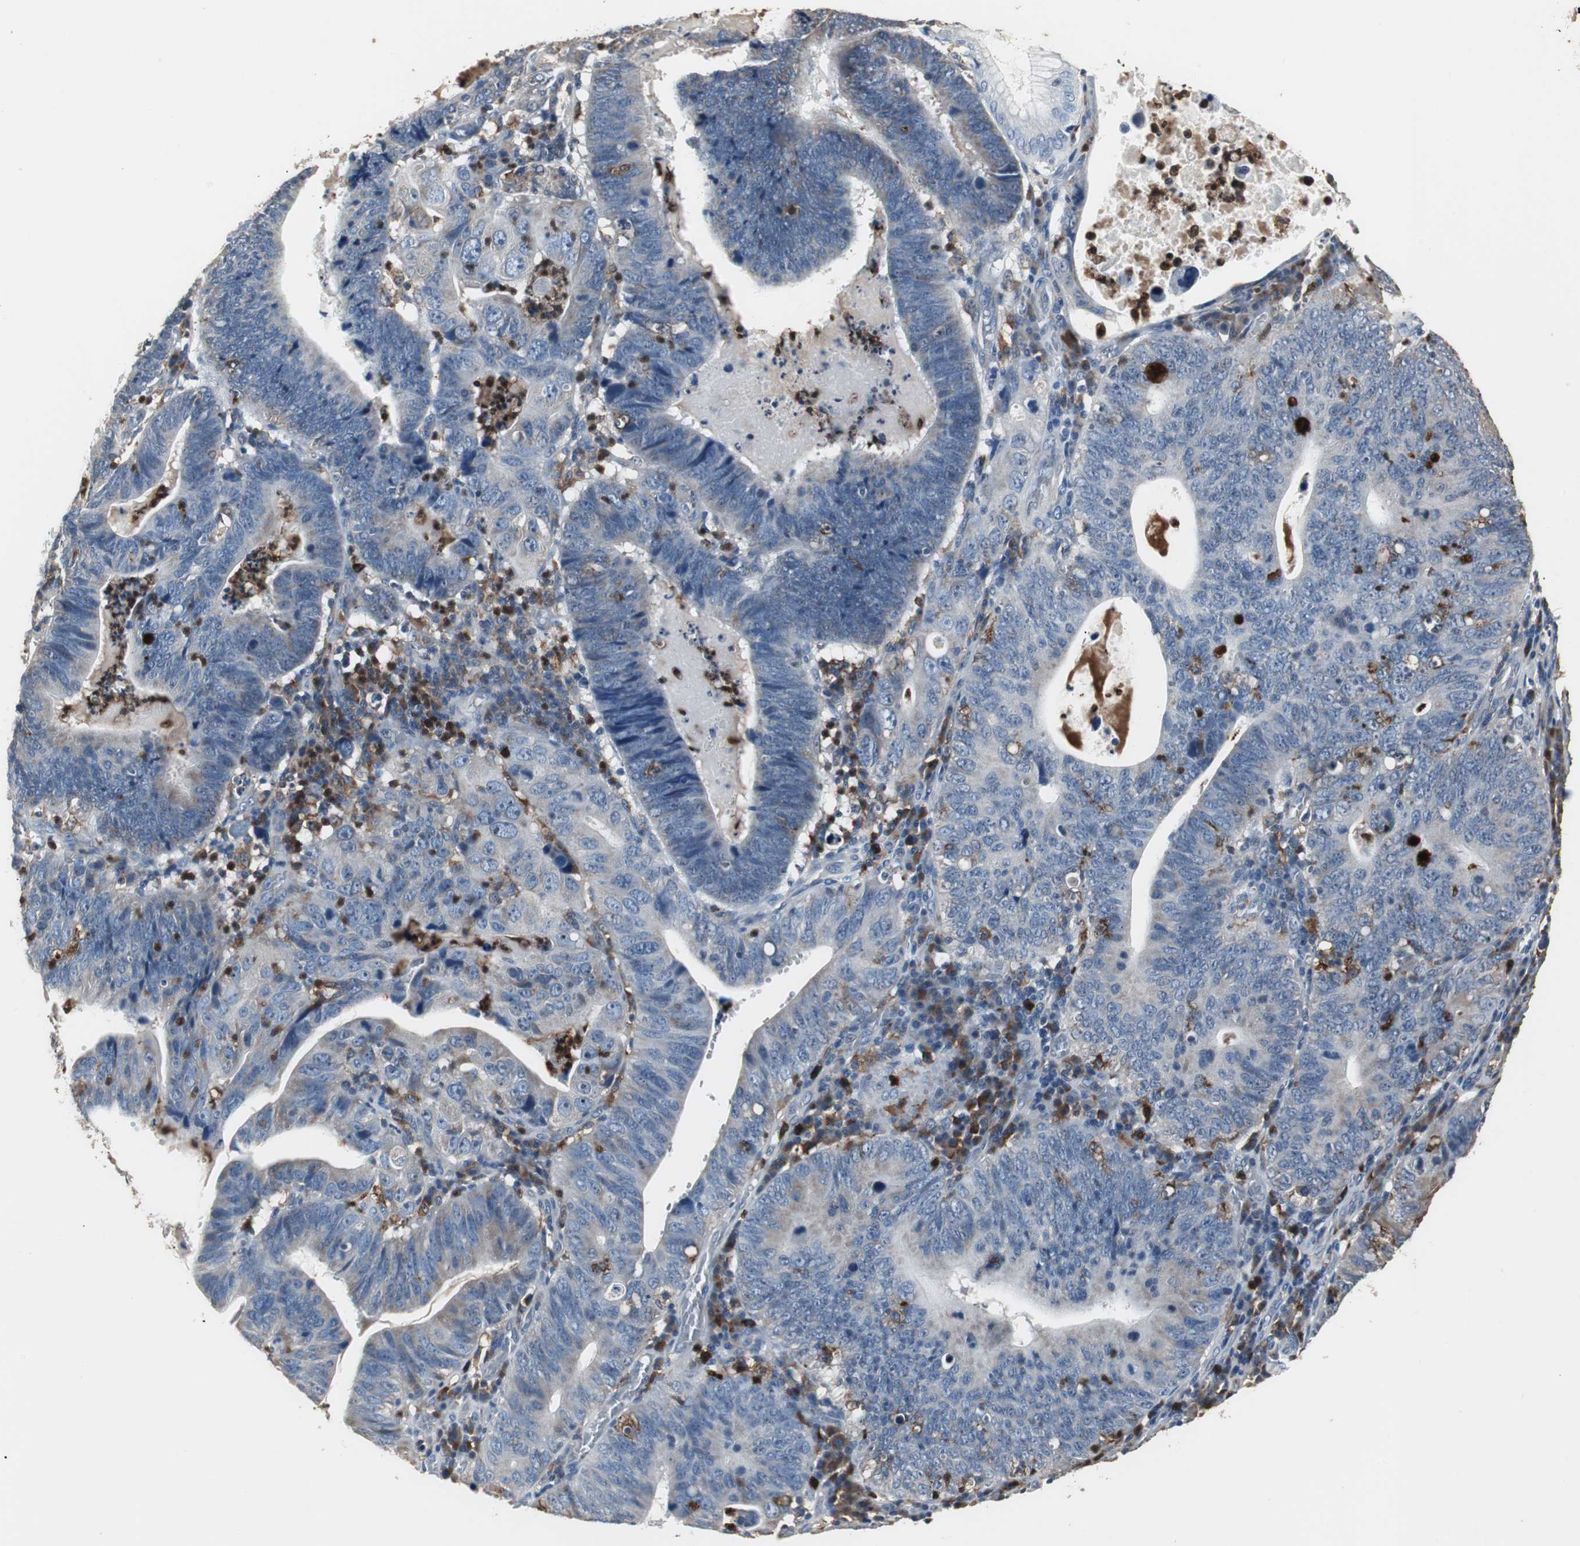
{"staining": {"intensity": "negative", "quantity": "none", "location": "none"}, "tissue": "stomach cancer", "cell_type": "Tumor cells", "image_type": "cancer", "snomed": [{"axis": "morphology", "description": "Adenocarcinoma, NOS"}, {"axis": "topography", "description": "Stomach"}], "caption": "This is an immunohistochemistry photomicrograph of human stomach adenocarcinoma. There is no expression in tumor cells.", "gene": "NCF2", "patient": {"sex": "male", "age": 59}}